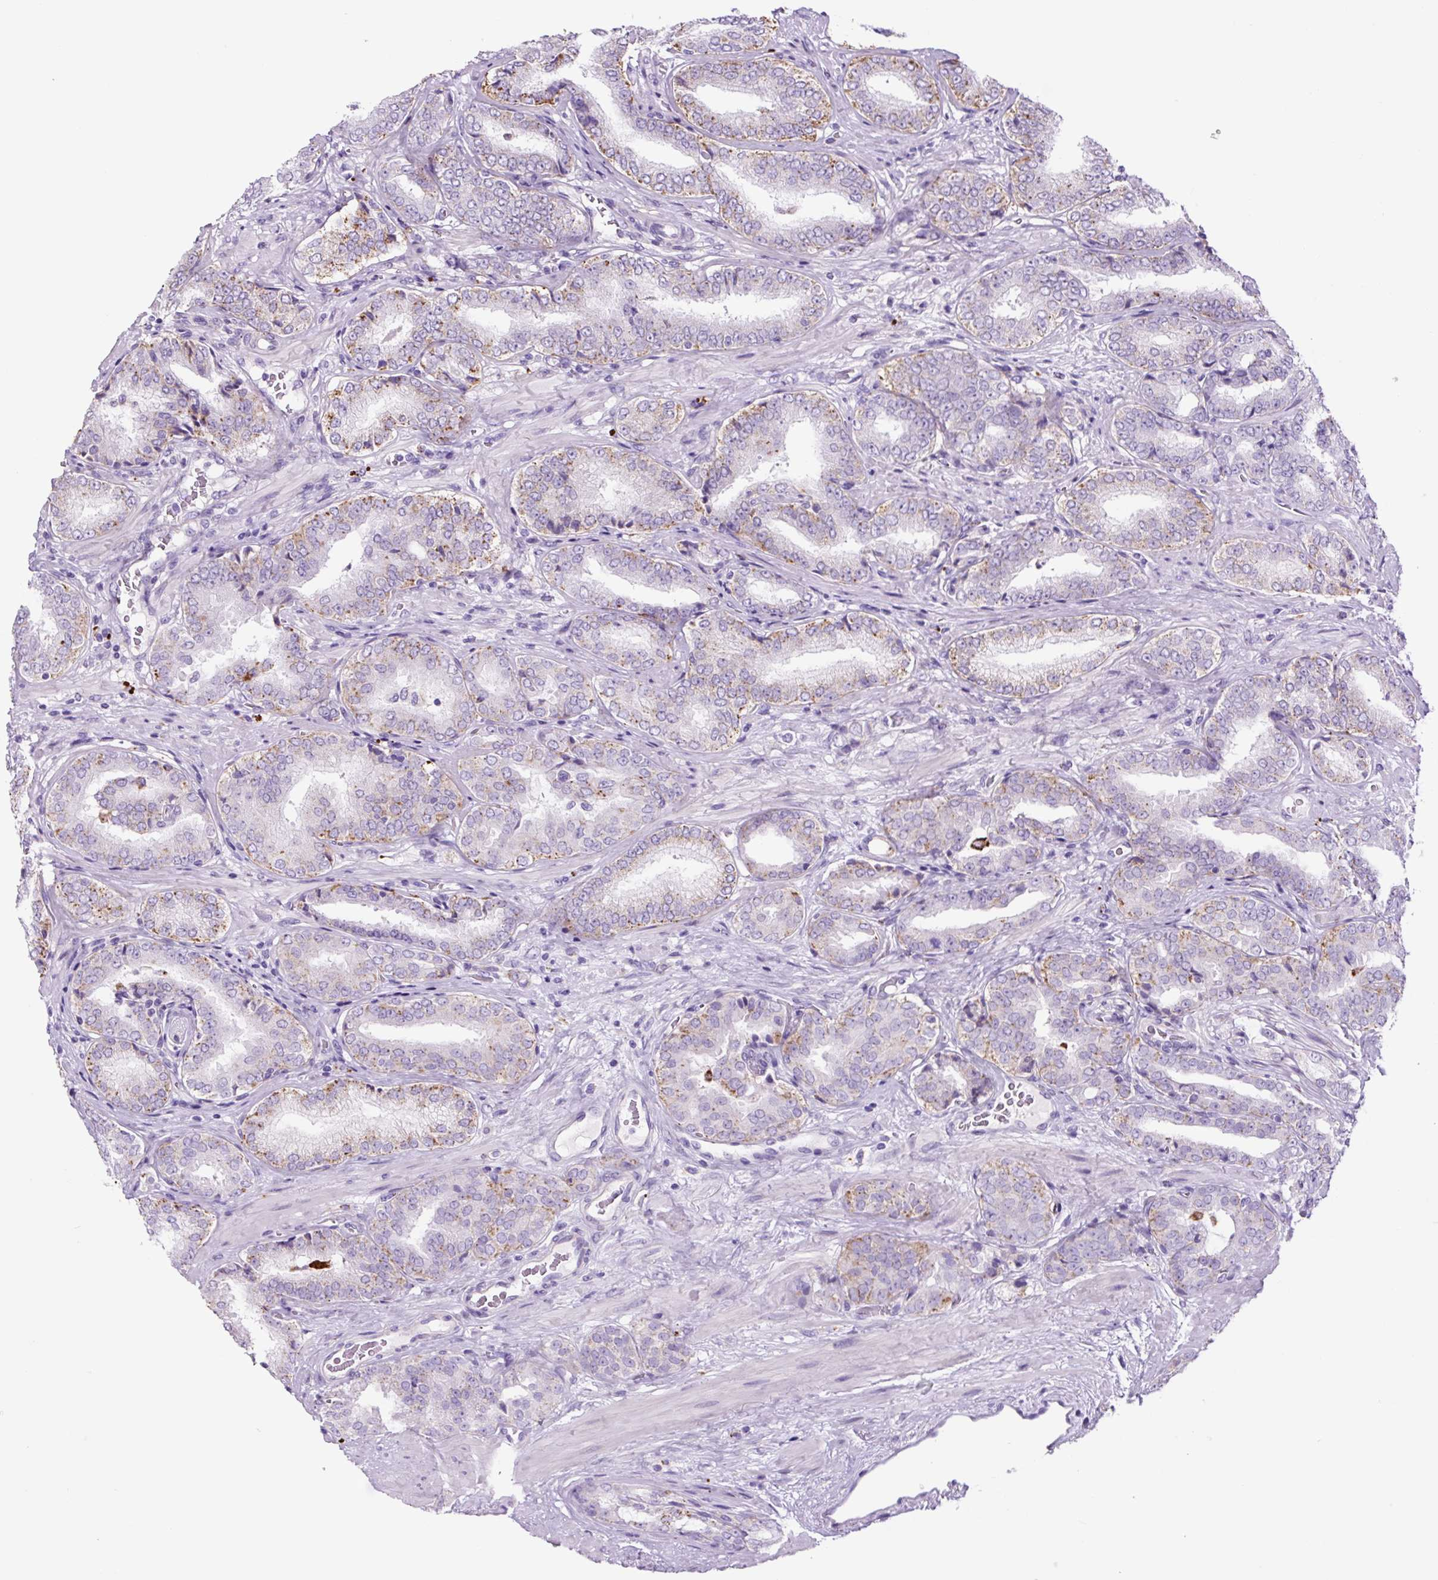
{"staining": {"intensity": "moderate", "quantity": "25%-75%", "location": "cytoplasmic/membranous"}, "tissue": "prostate cancer", "cell_type": "Tumor cells", "image_type": "cancer", "snomed": [{"axis": "morphology", "description": "Adenocarcinoma, High grade"}, {"axis": "topography", "description": "Prostate"}], "caption": "Tumor cells reveal medium levels of moderate cytoplasmic/membranous staining in about 25%-75% of cells in human high-grade adenocarcinoma (prostate).", "gene": "LCN10", "patient": {"sex": "male", "age": 72}}